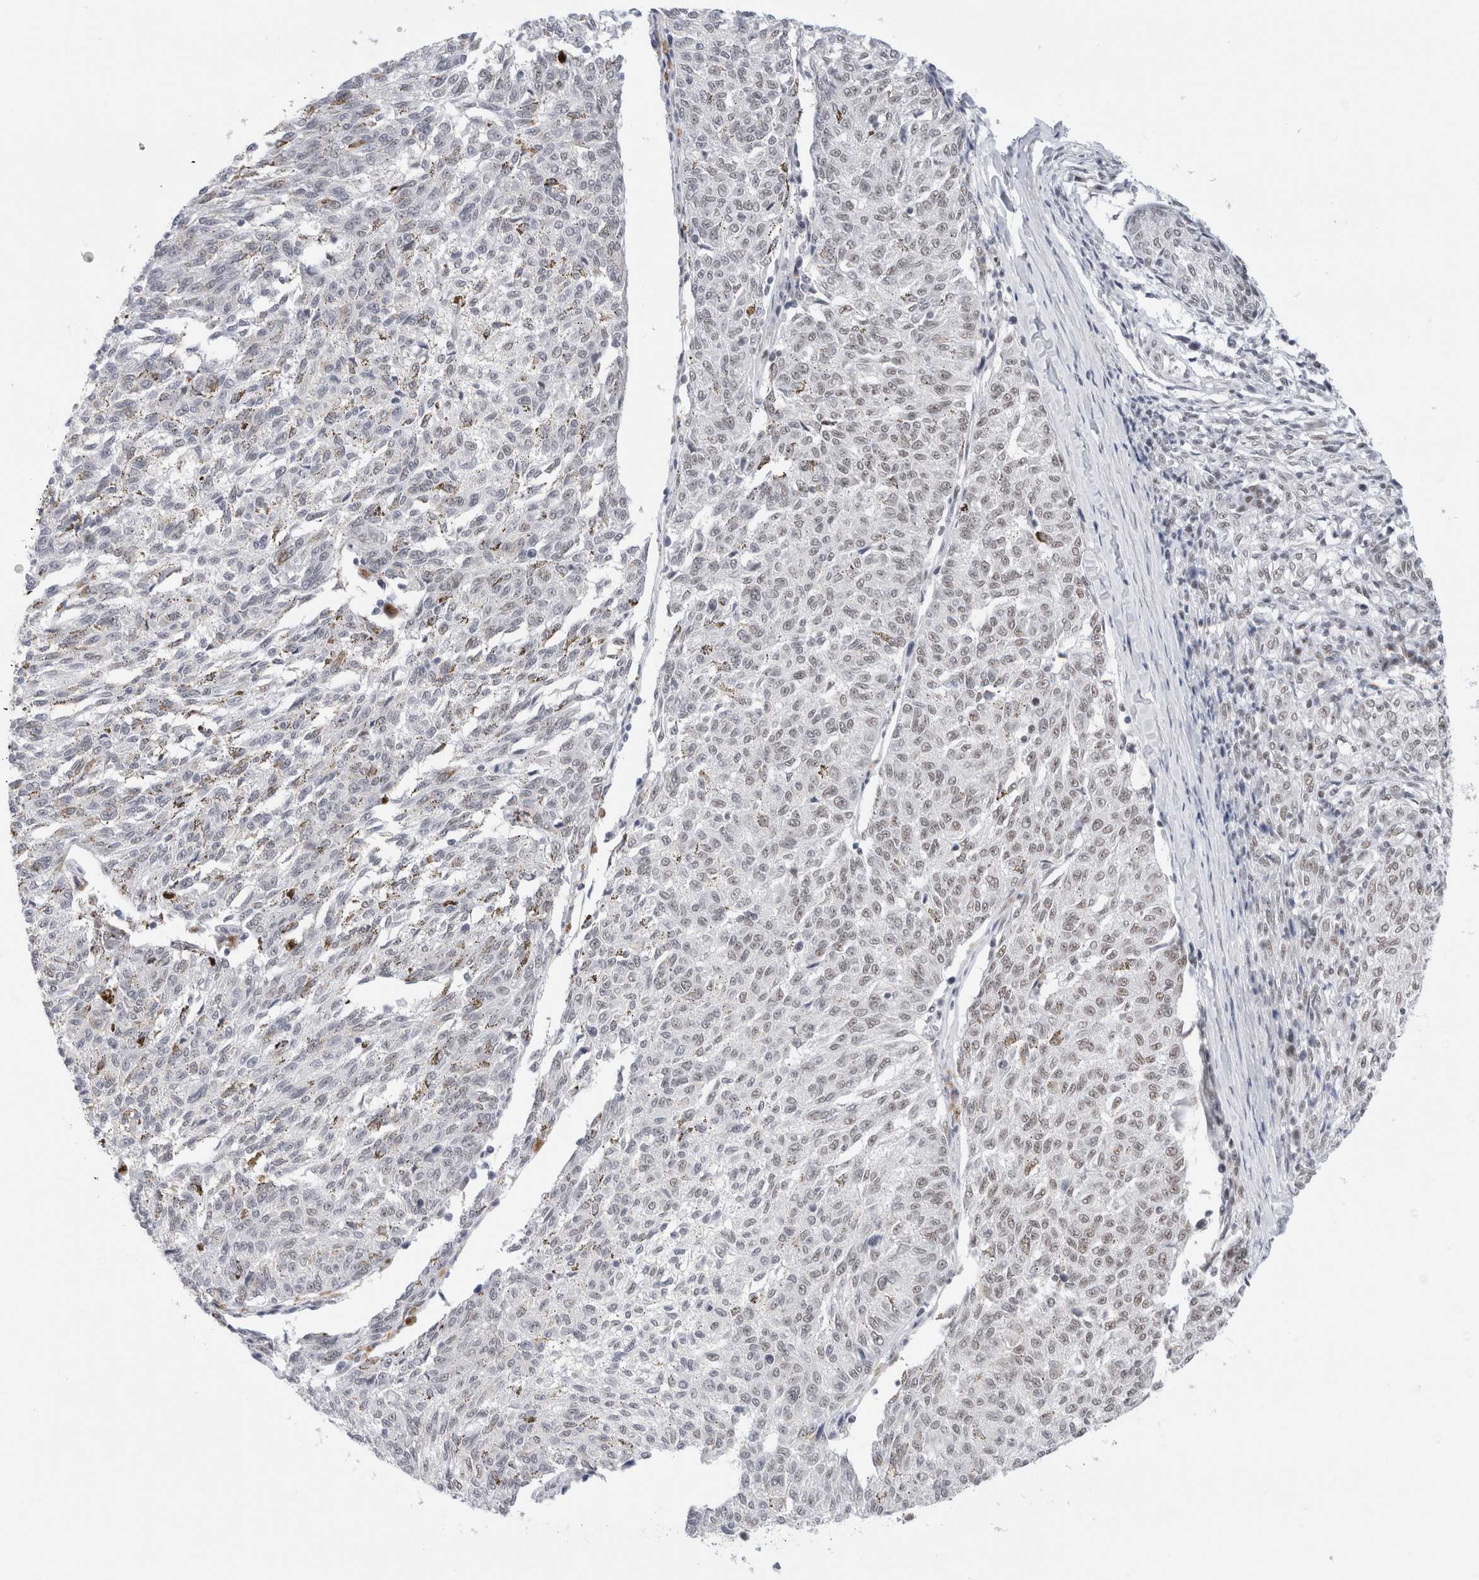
{"staining": {"intensity": "moderate", "quantity": "25%-75%", "location": "nuclear"}, "tissue": "melanoma", "cell_type": "Tumor cells", "image_type": "cancer", "snomed": [{"axis": "morphology", "description": "Malignant melanoma, NOS"}, {"axis": "topography", "description": "Skin"}], "caption": "Immunohistochemistry (DAB) staining of melanoma exhibits moderate nuclear protein staining in approximately 25%-75% of tumor cells.", "gene": "COPS7A", "patient": {"sex": "female", "age": 72}}